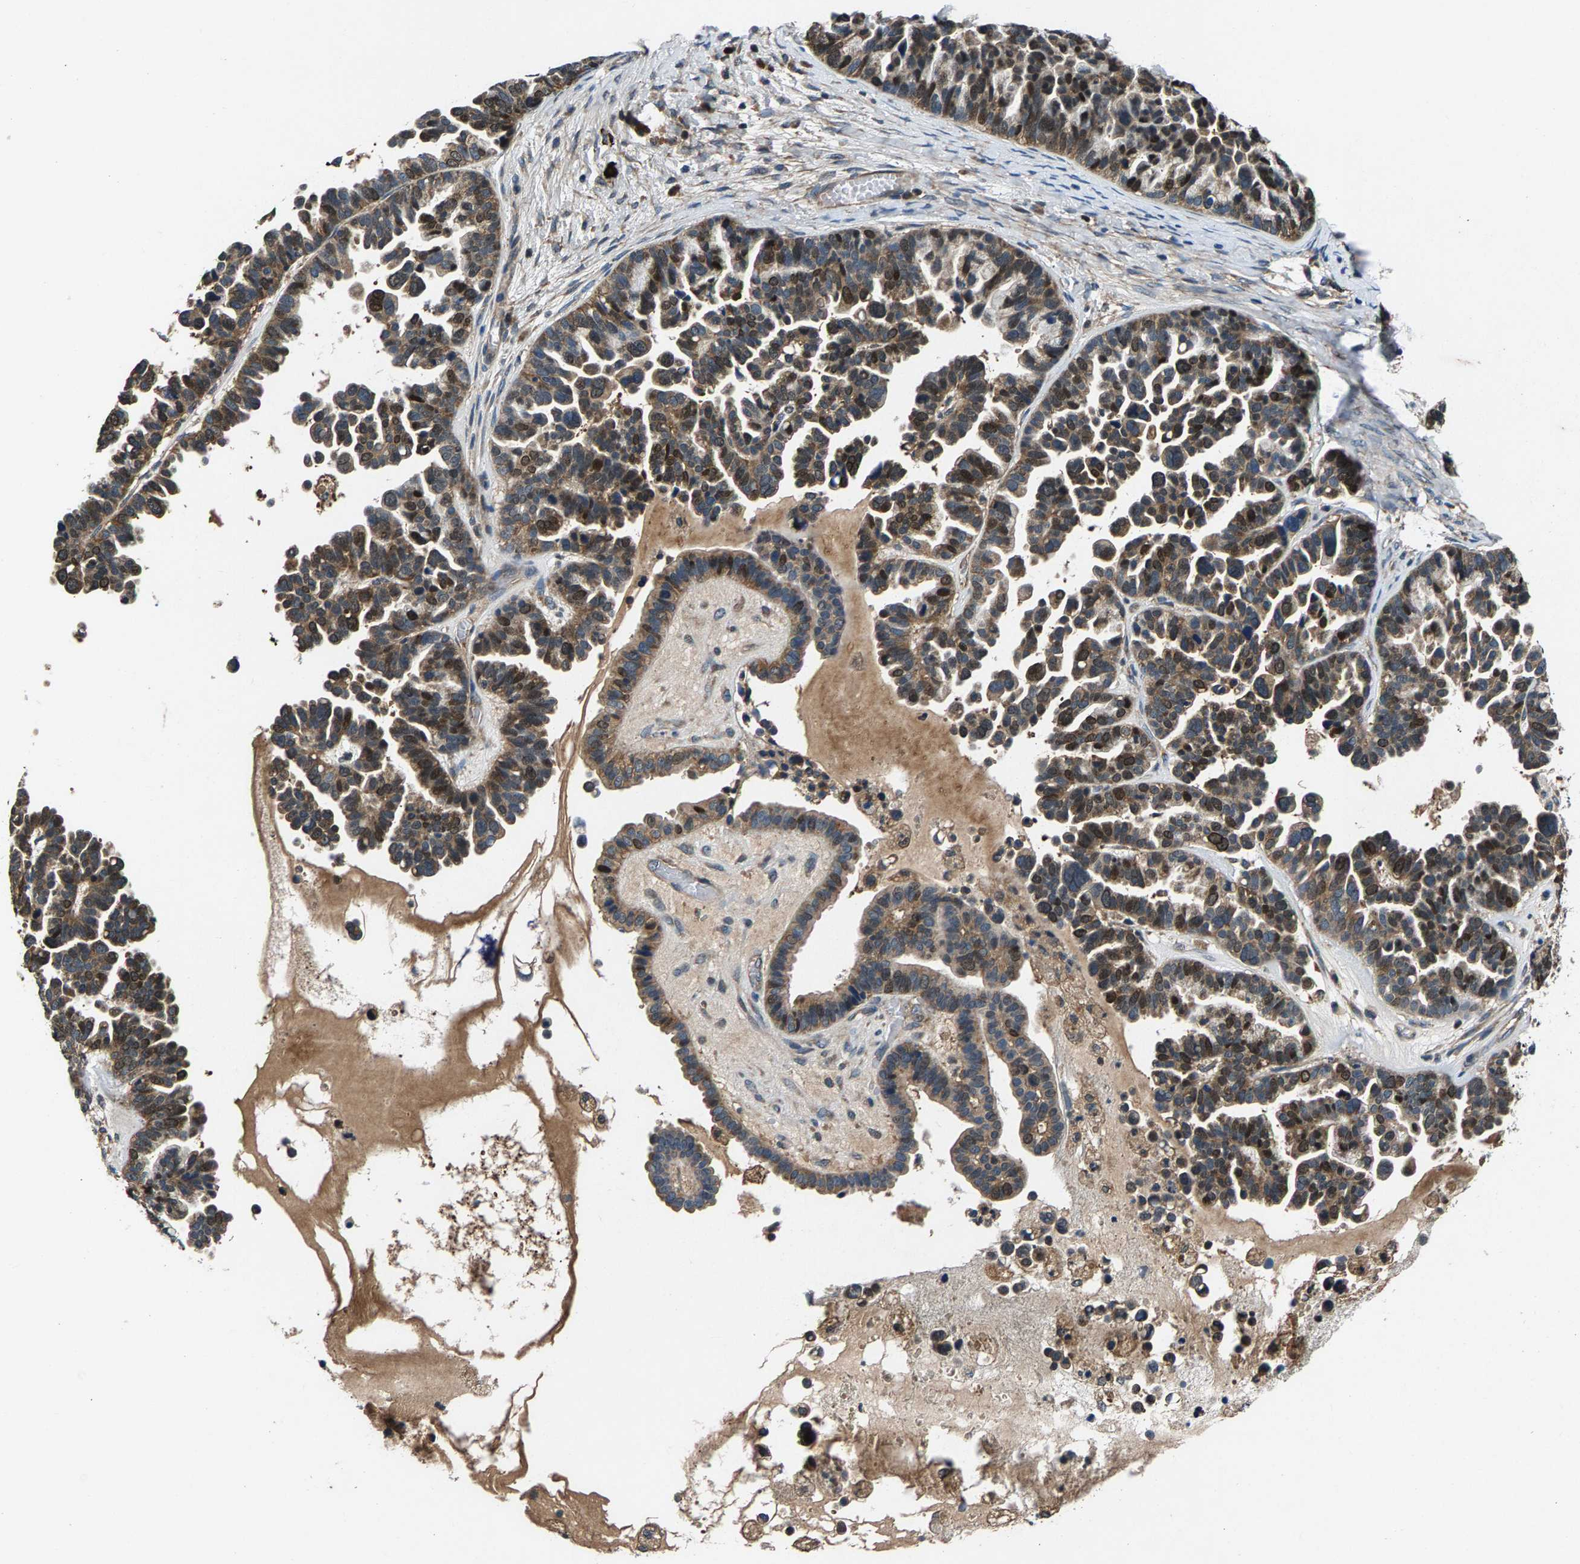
{"staining": {"intensity": "moderate", "quantity": ">75%", "location": "cytoplasmic/membranous,nuclear"}, "tissue": "ovarian cancer", "cell_type": "Tumor cells", "image_type": "cancer", "snomed": [{"axis": "morphology", "description": "Cystadenocarcinoma, serous, NOS"}, {"axis": "topography", "description": "Ovary"}], "caption": "The micrograph shows staining of ovarian cancer, revealing moderate cytoplasmic/membranous and nuclear protein positivity (brown color) within tumor cells. Nuclei are stained in blue.", "gene": "FAM78A", "patient": {"sex": "female", "age": 56}}